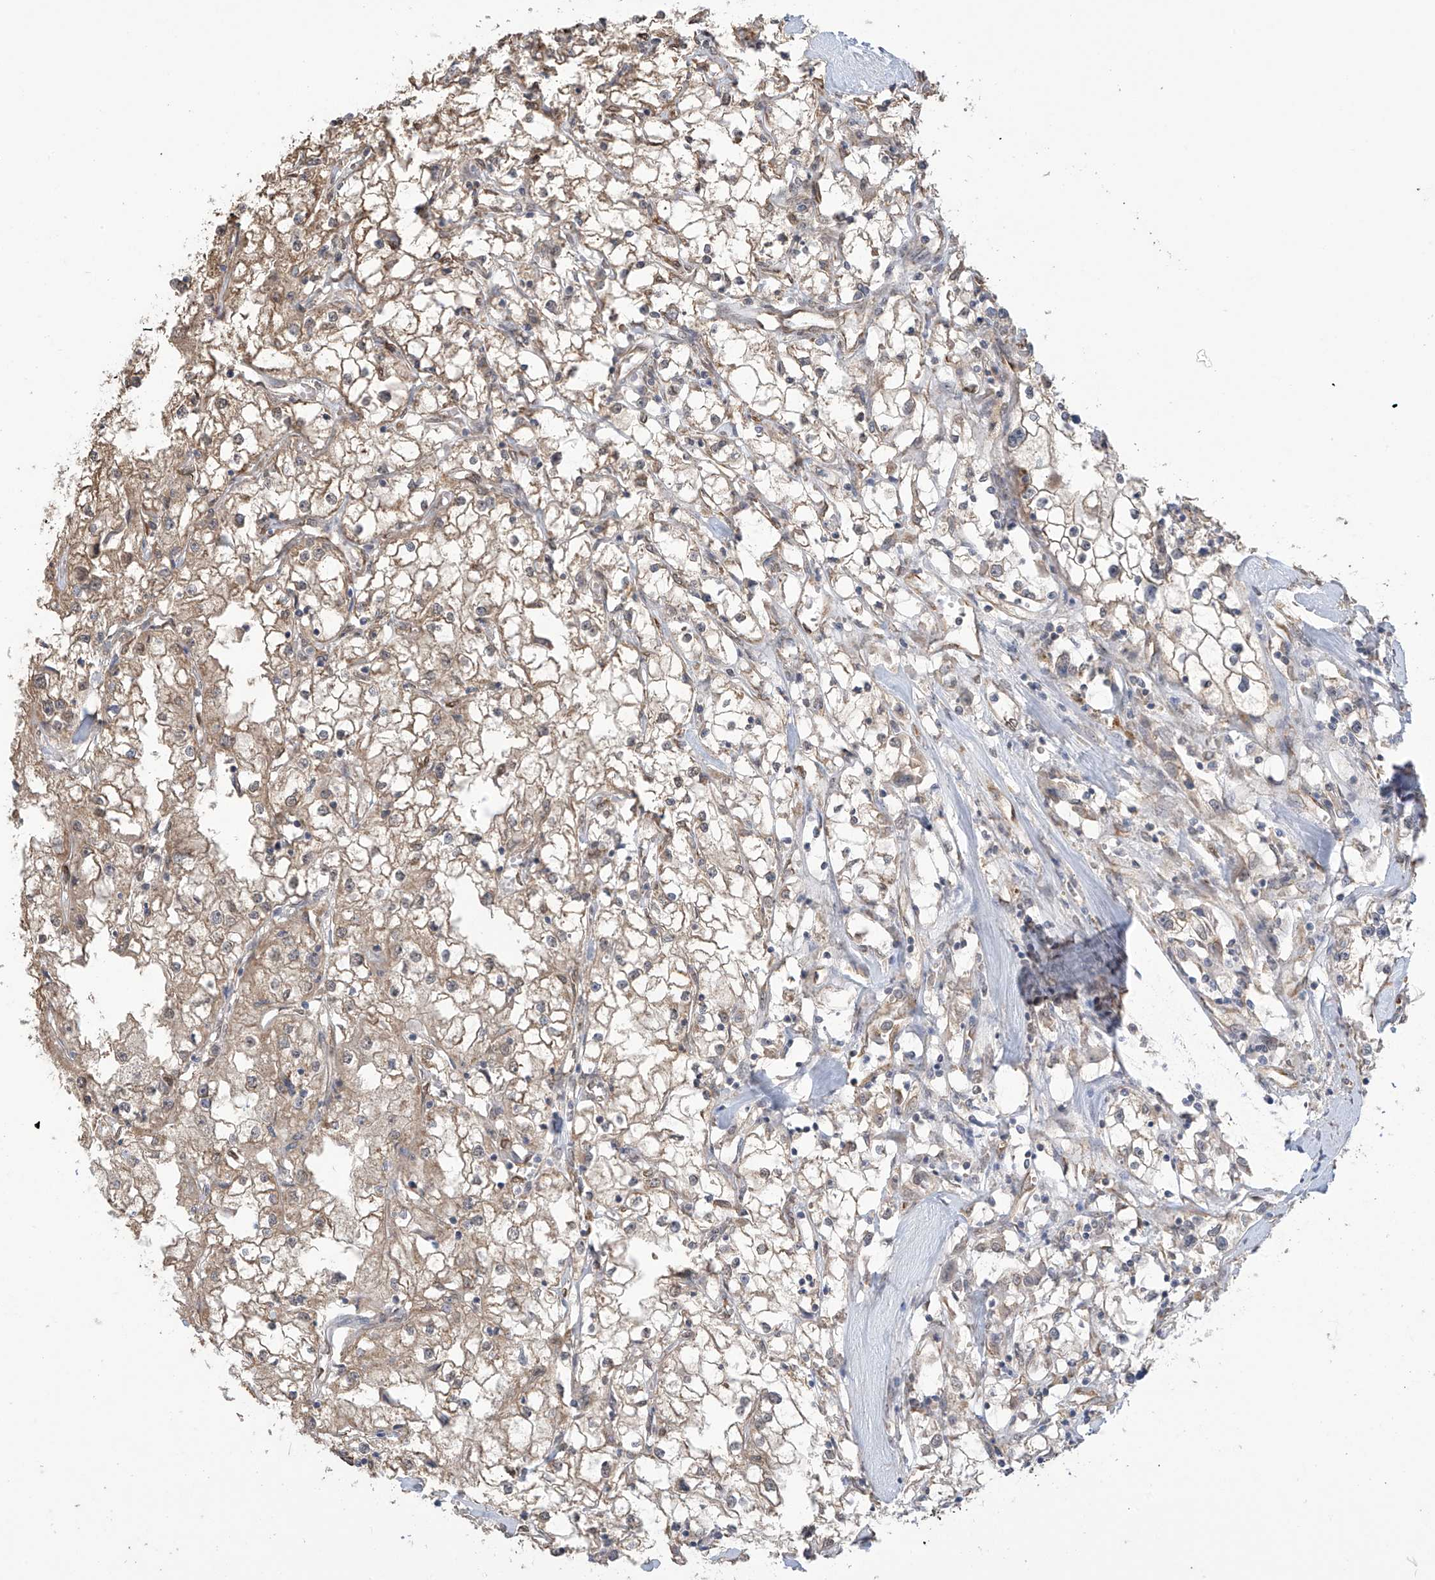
{"staining": {"intensity": "moderate", "quantity": ">75%", "location": "cytoplasmic/membranous"}, "tissue": "renal cancer", "cell_type": "Tumor cells", "image_type": "cancer", "snomed": [{"axis": "morphology", "description": "Adenocarcinoma, NOS"}, {"axis": "topography", "description": "Kidney"}], "caption": "Renal cancer stained with a brown dye reveals moderate cytoplasmic/membranous positive expression in approximately >75% of tumor cells.", "gene": "KIAA1522", "patient": {"sex": "male", "age": 56}}